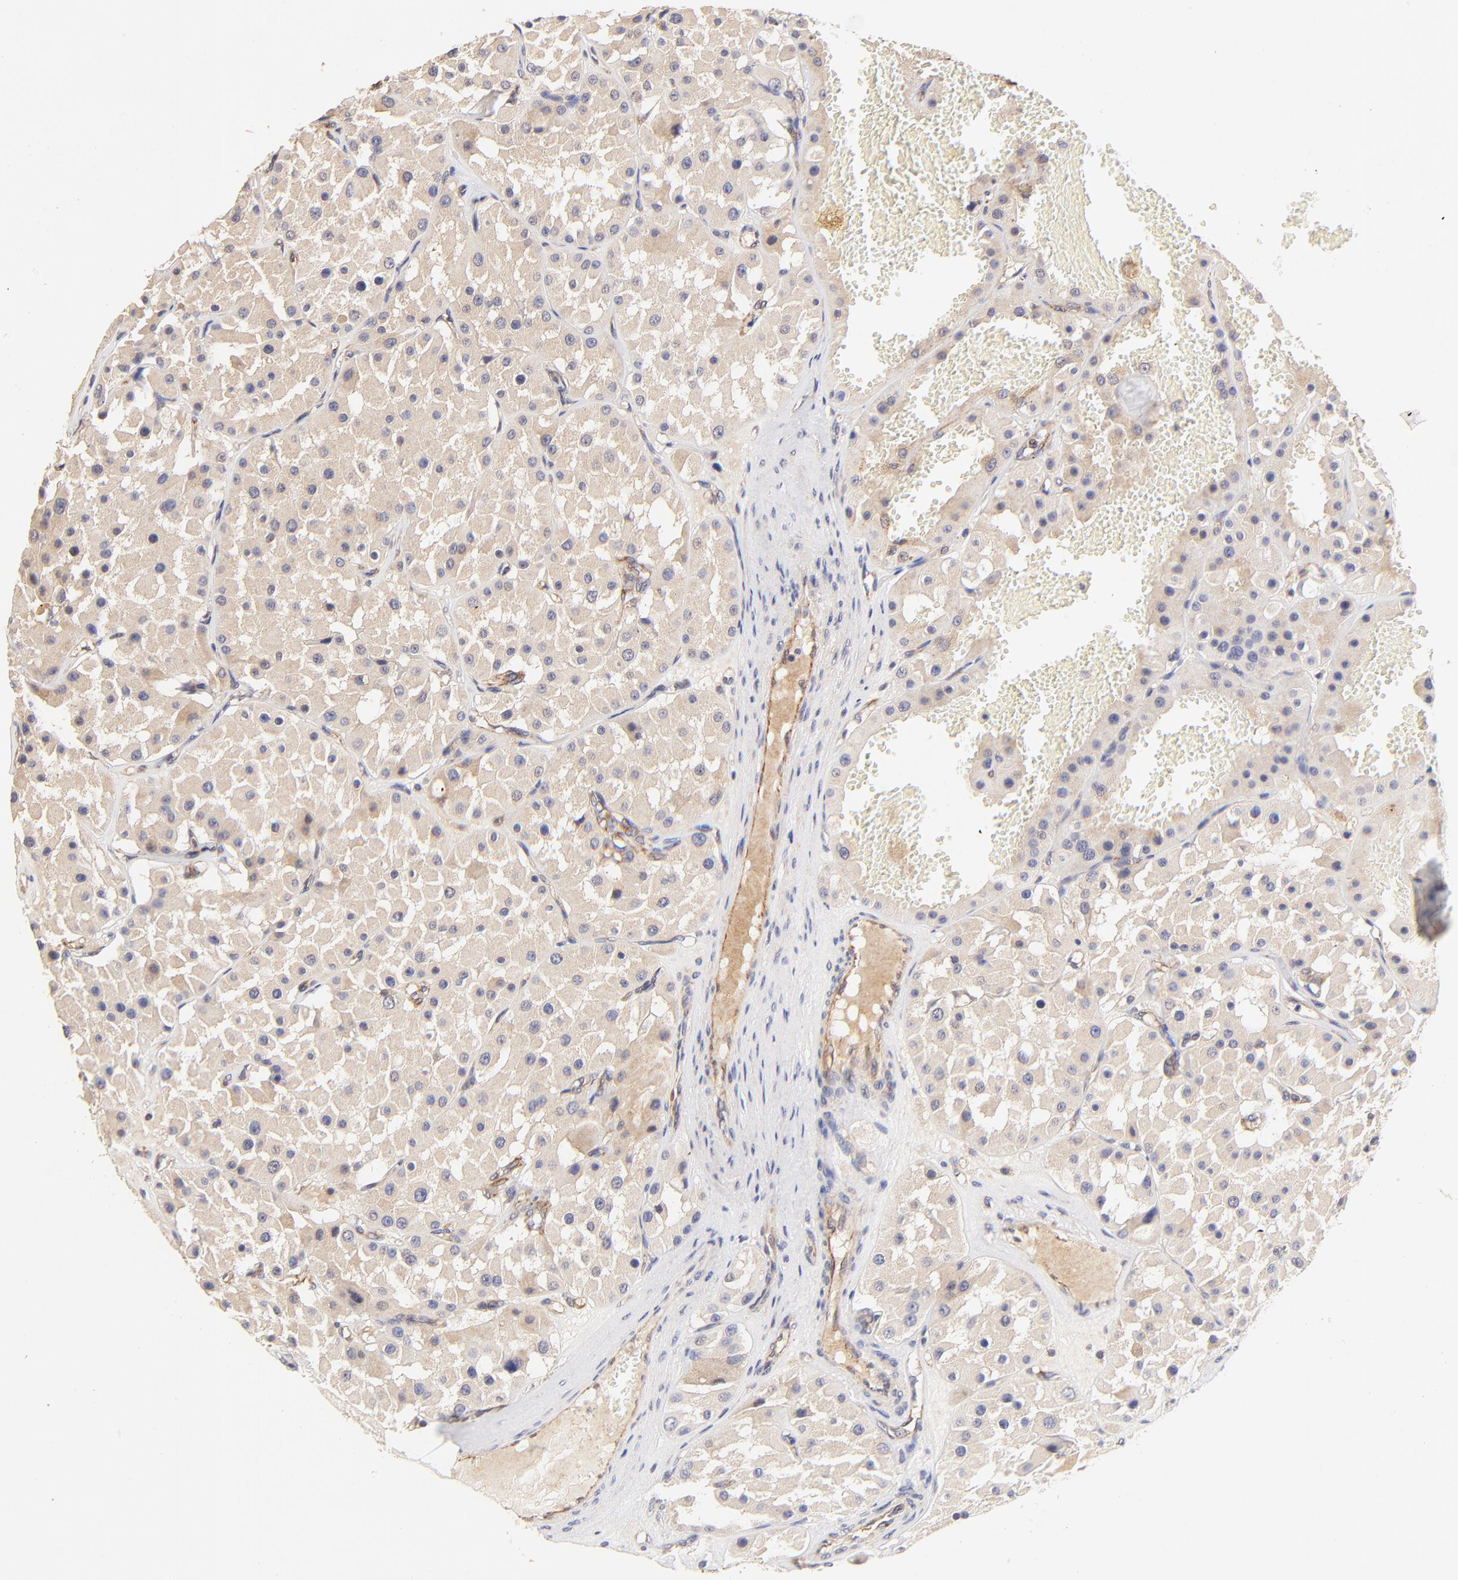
{"staining": {"intensity": "weak", "quantity": ">75%", "location": "cytoplasmic/membranous"}, "tissue": "renal cancer", "cell_type": "Tumor cells", "image_type": "cancer", "snomed": [{"axis": "morphology", "description": "Adenocarcinoma, uncertain malignant potential"}, {"axis": "topography", "description": "Kidney"}], "caption": "The image shows a brown stain indicating the presence of a protein in the cytoplasmic/membranous of tumor cells in renal cancer (adenocarcinoma,  uncertain malignant potential).", "gene": "TNFAIP3", "patient": {"sex": "male", "age": 63}}